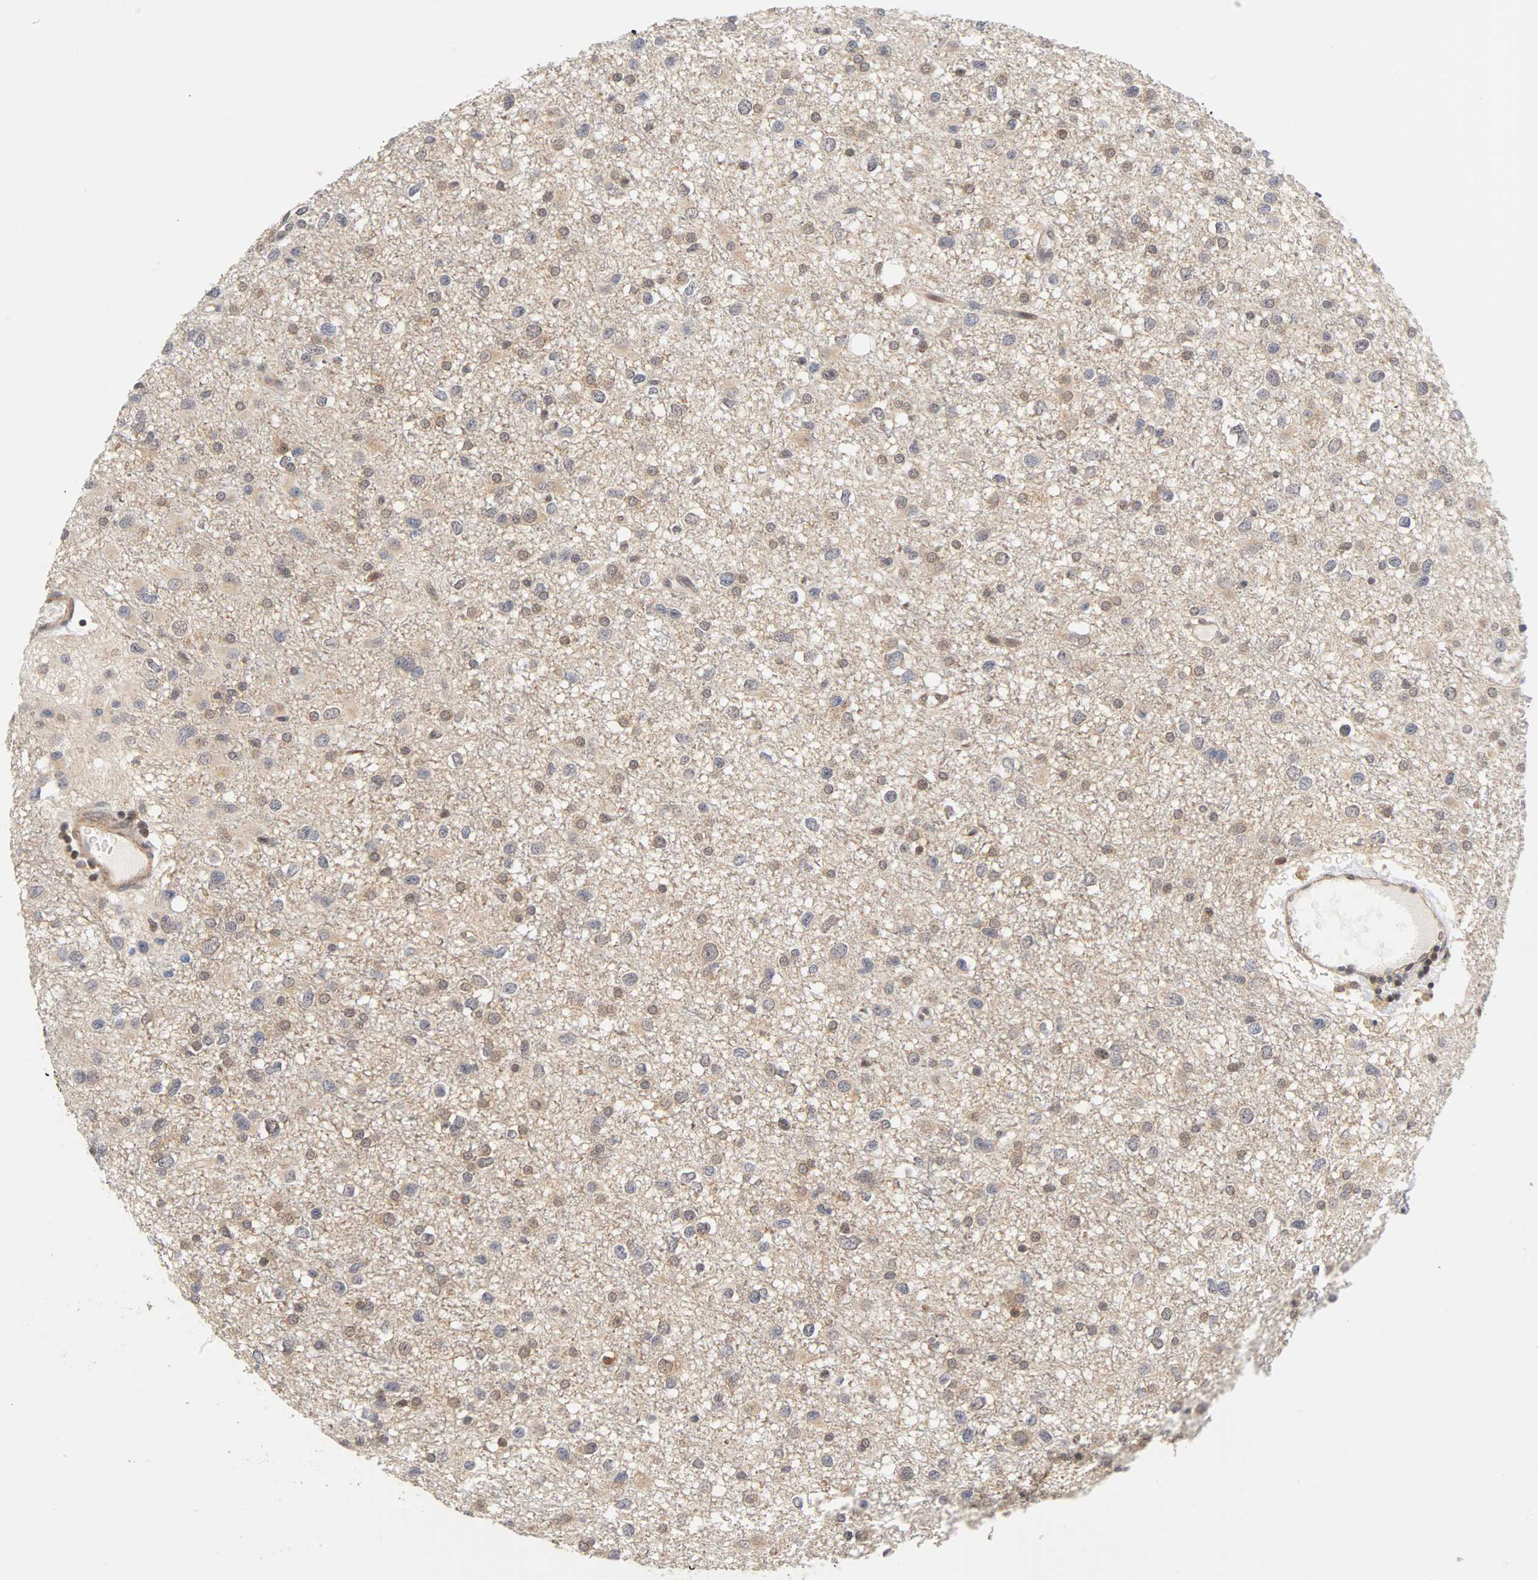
{"staining": {"intensity": "weak", "quantity": ">75%", "location": "cytoplasmic/membranous,nuclear"}, "tissue": "glioma", "cell_type": "Tumor cells", "image_type": "cancer", "snomed": [{"axis": "morphology", "description": "Glioma, malignant, Low grade"}, {"axis": "topography", "description": "Brain"}], "caption": "A micrograph showing weak cytoplasmic/membranous and nuclear positivity in about >75% of tumor cells in glioma, as visualized by brown immunohistochemical staining.", "gene": "UBE2M", "patient": {"sex": "male", "age": 42}}